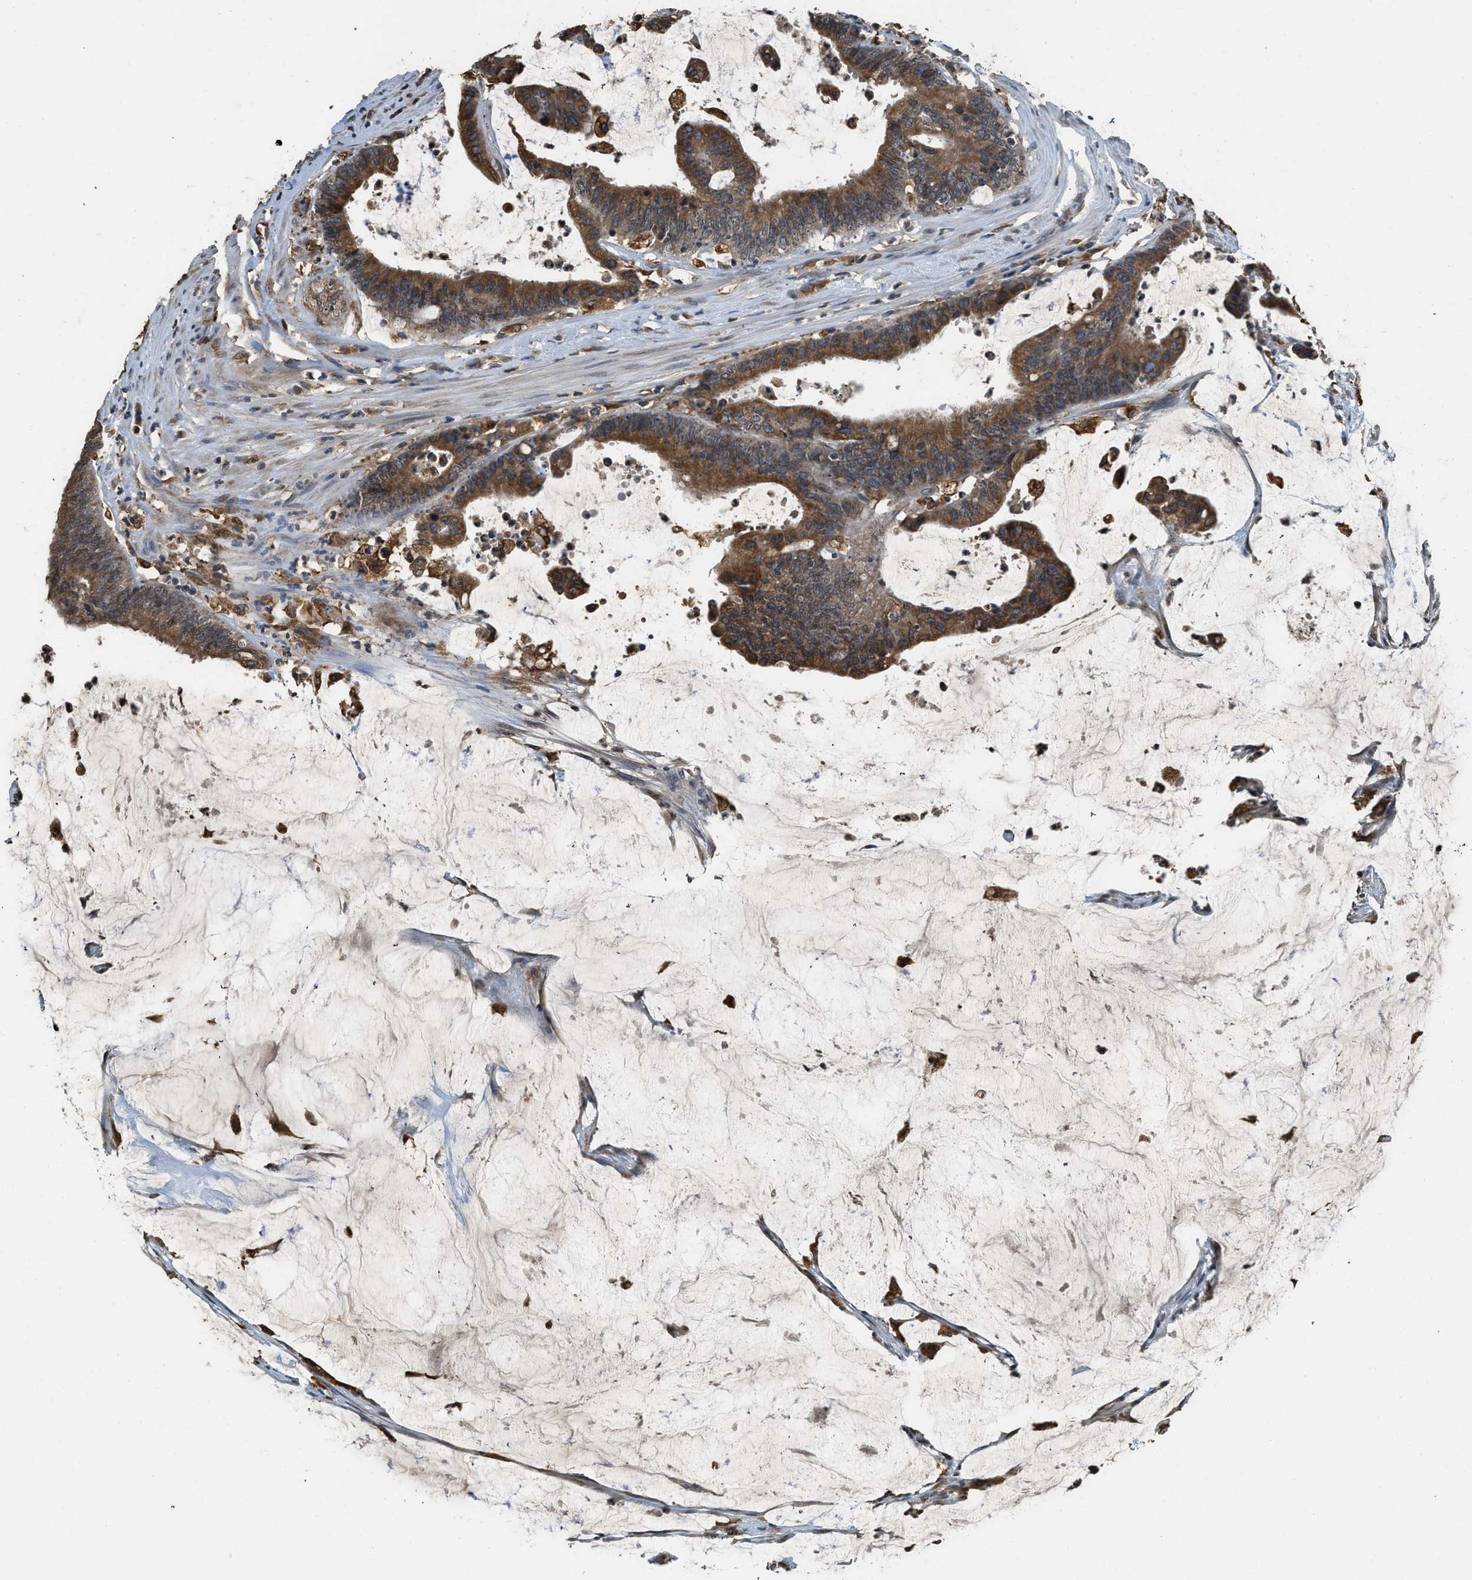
{"staining": {"intensity": "strong", "quantity": ">75%", "location": "cytoplasmic/membranous"}, "tissue": "colorectal cancer", "cell_type": "Tumor cells", "image_type": "cancer", "snomed": [{"axis": "morphology", "description": "Adenocarcinoma, NOS"}, {"axis": "topography", "description": "Rectum"}], "caption": "Protein staining exhibits strong cytoplasmic/membranous staining in approximately >75% of tumor cells in colorectal adenocarcinoma.", "gene": "BCAP31", "patient": {"sex": "female", "age": 66}}